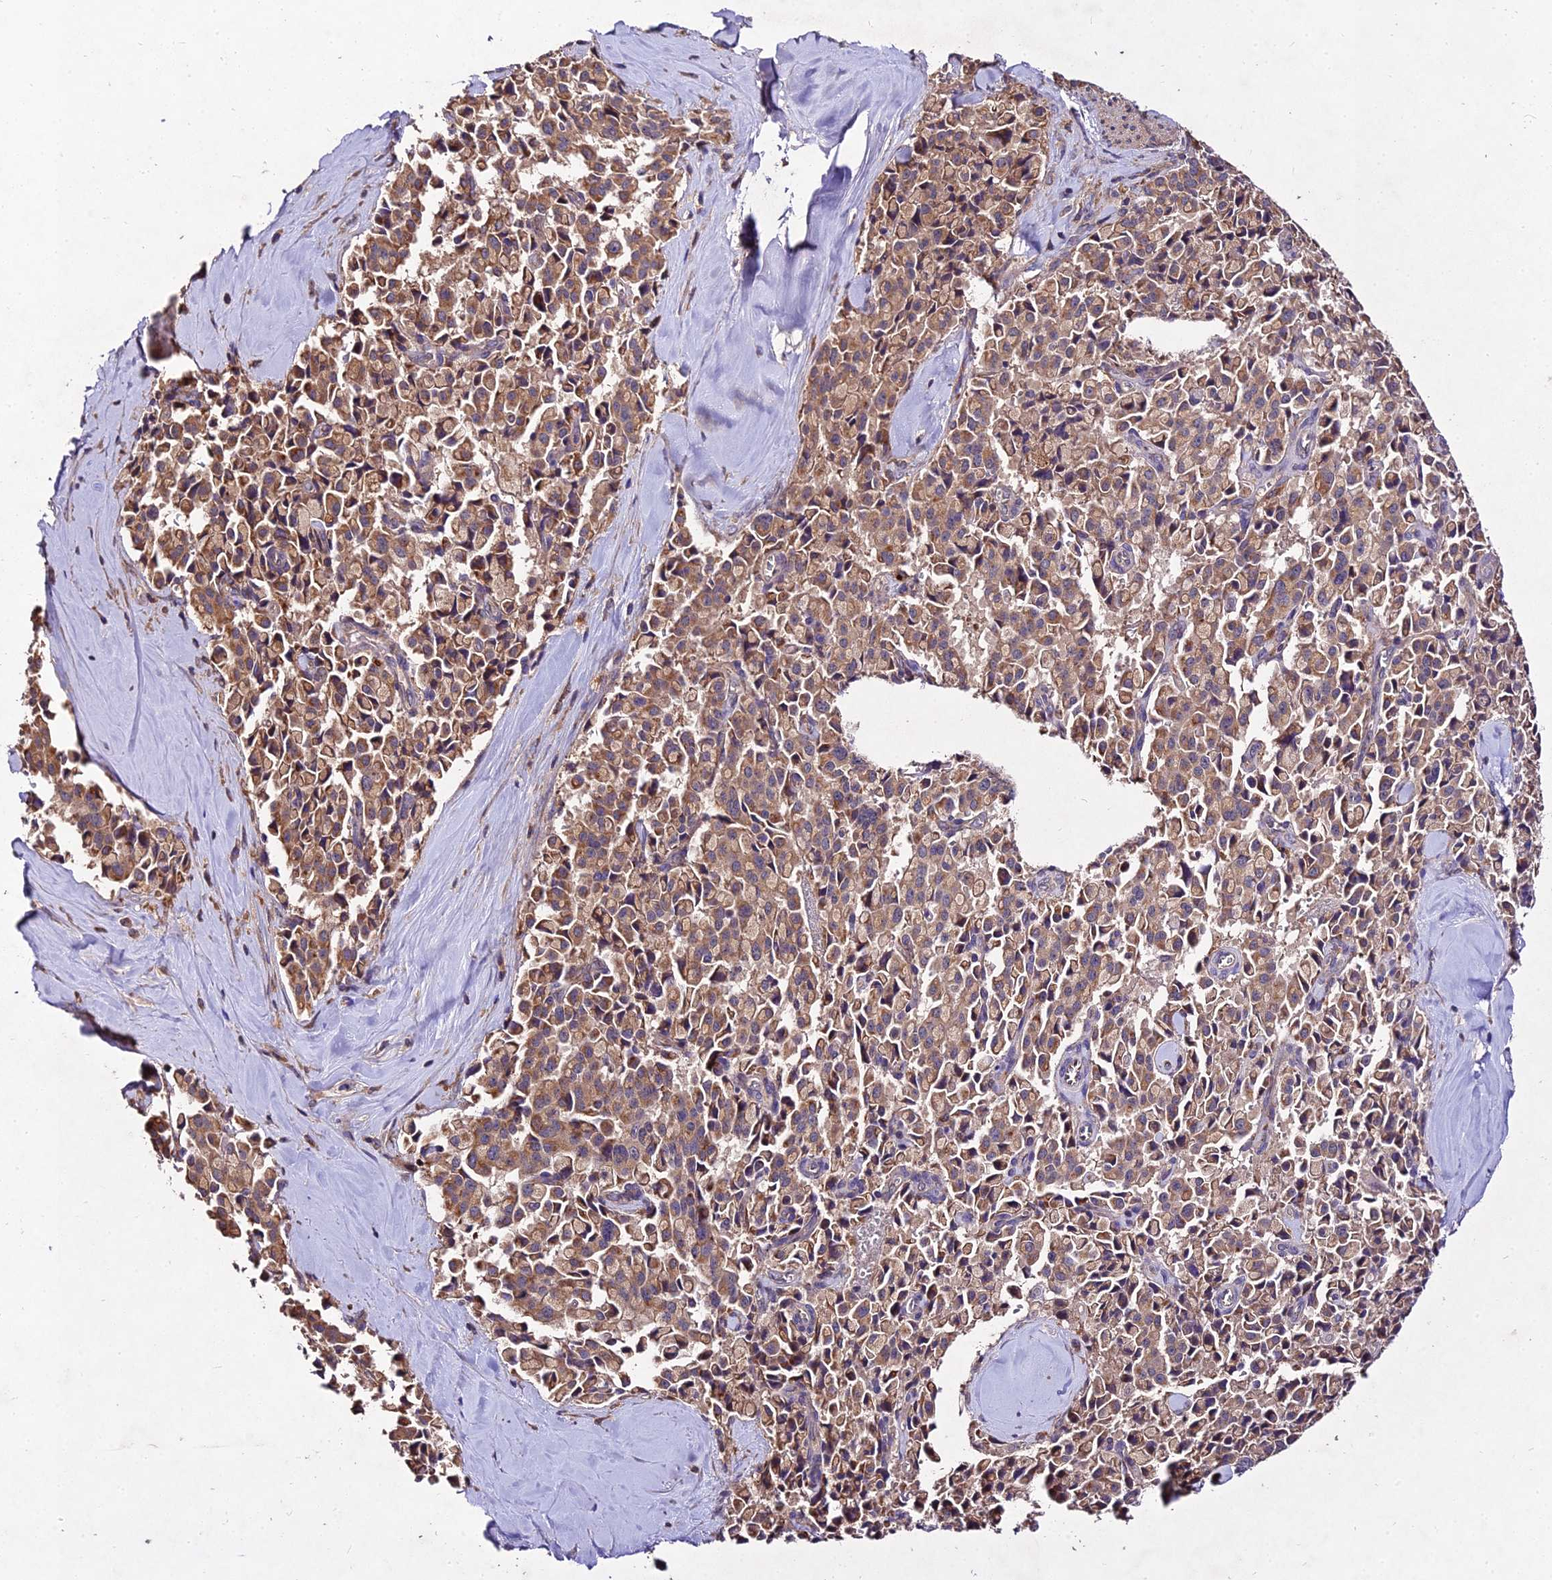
{"staining": {"intensity": "moderate", "quantity": ">75%", "location": "cytoplasmic/membranous"}, "tissue": "pancreatic cancer", "cell_type": "Tumor cells", "image_type": "cancer", "snomed": [{"axis": "morphology", "description": "Adenocarcinoma, NOS"}, {"axis": "topography", "description": "Pancreas"}], "caption": "Pancreatic cancer (adenocarcinoma) was stained to show a protein in brown. There is medium levels of moderate cytoplasmic/membranous positivity in approximately >75% of tumor cells.", "gene": "AP3M2", "patient": {"sex": "male", "age": 65}}